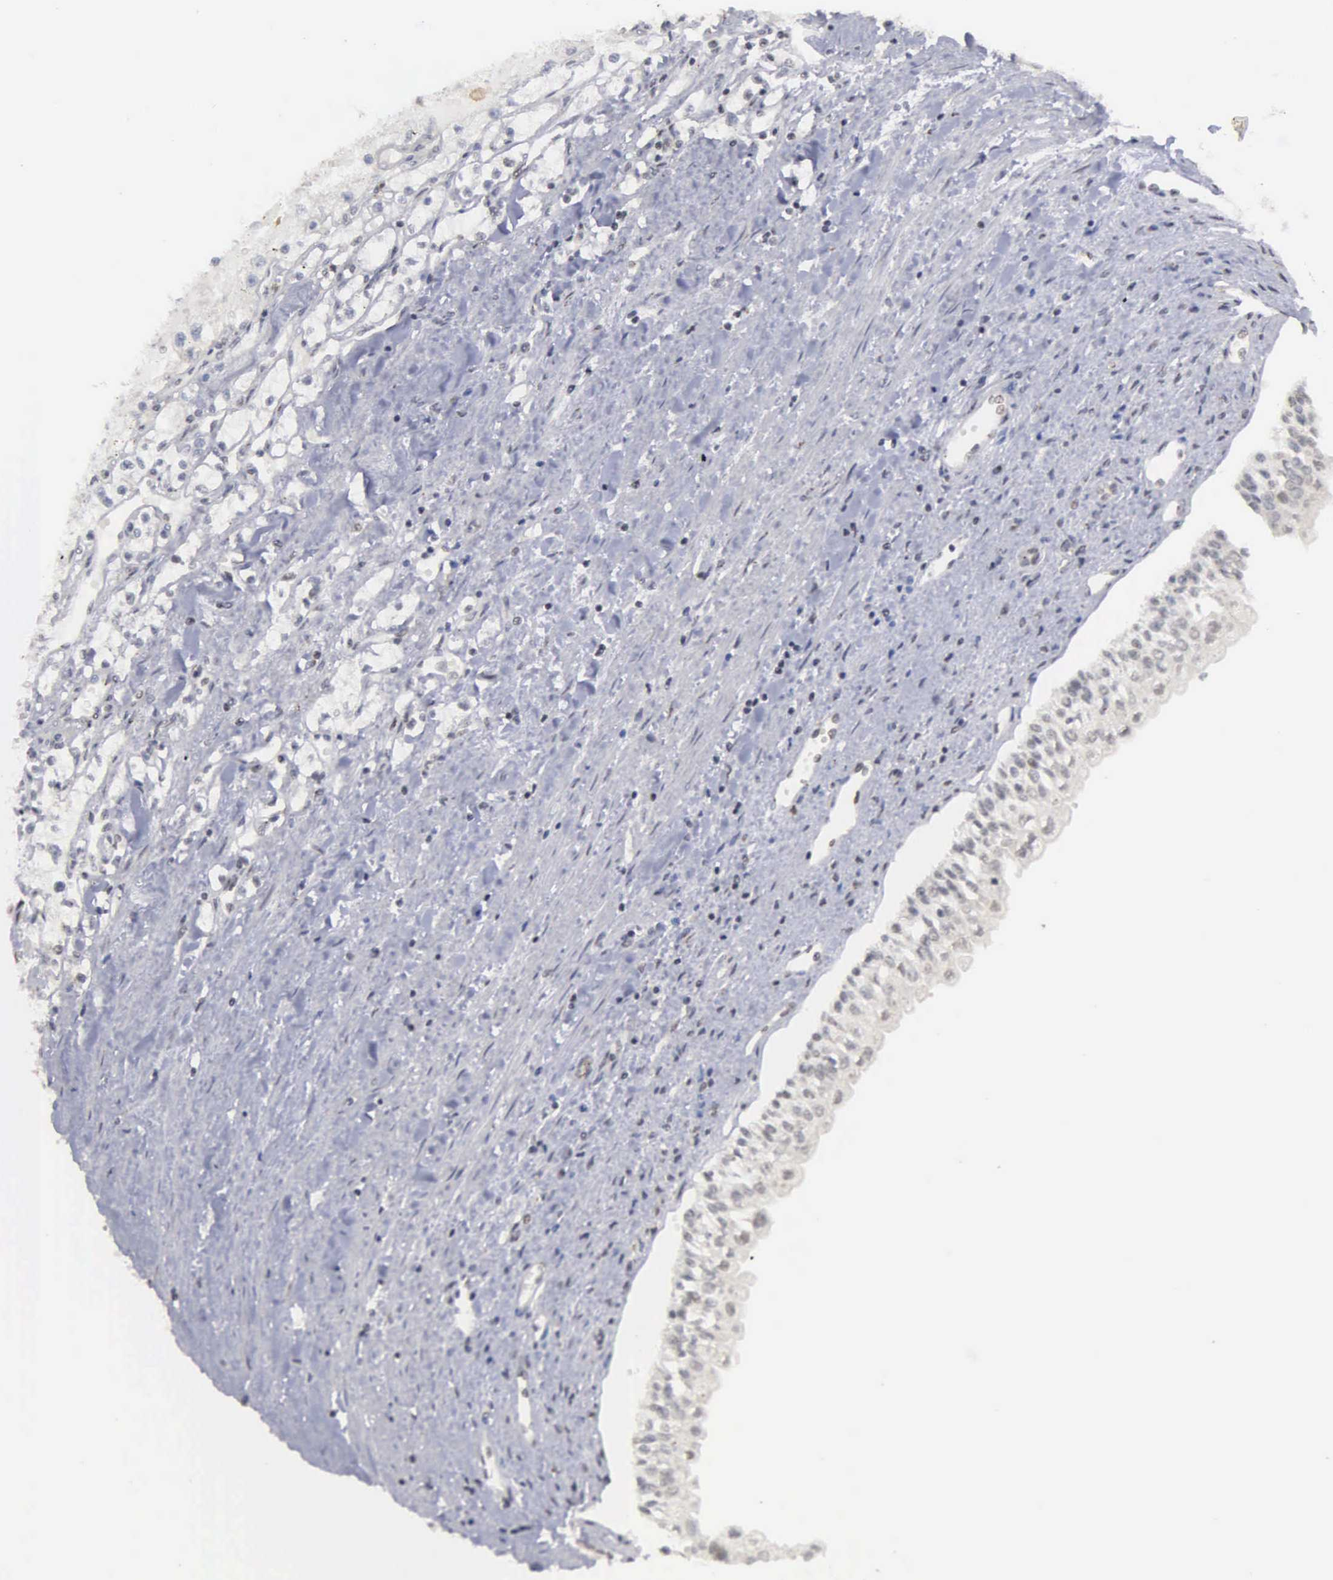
{"staining": {"intensity": "weak", "quantity": "<25%", "location": "cytoplasmic/membranous,nuclear"}, "tissue": "renal cancer", "cell_type": "Tumor cells", "image_type": "cancer", "snomed": [{"axis": "morphology", "description": "Adenocarcinoma, NOS"}, {"axis": "topography", "description": "Kidney"}], "caption": "Tumor cells are negative for brown protein staining in renal cancer.", "gene": "GTF2A1", "patient": {"sex": "male", "age": 56}}